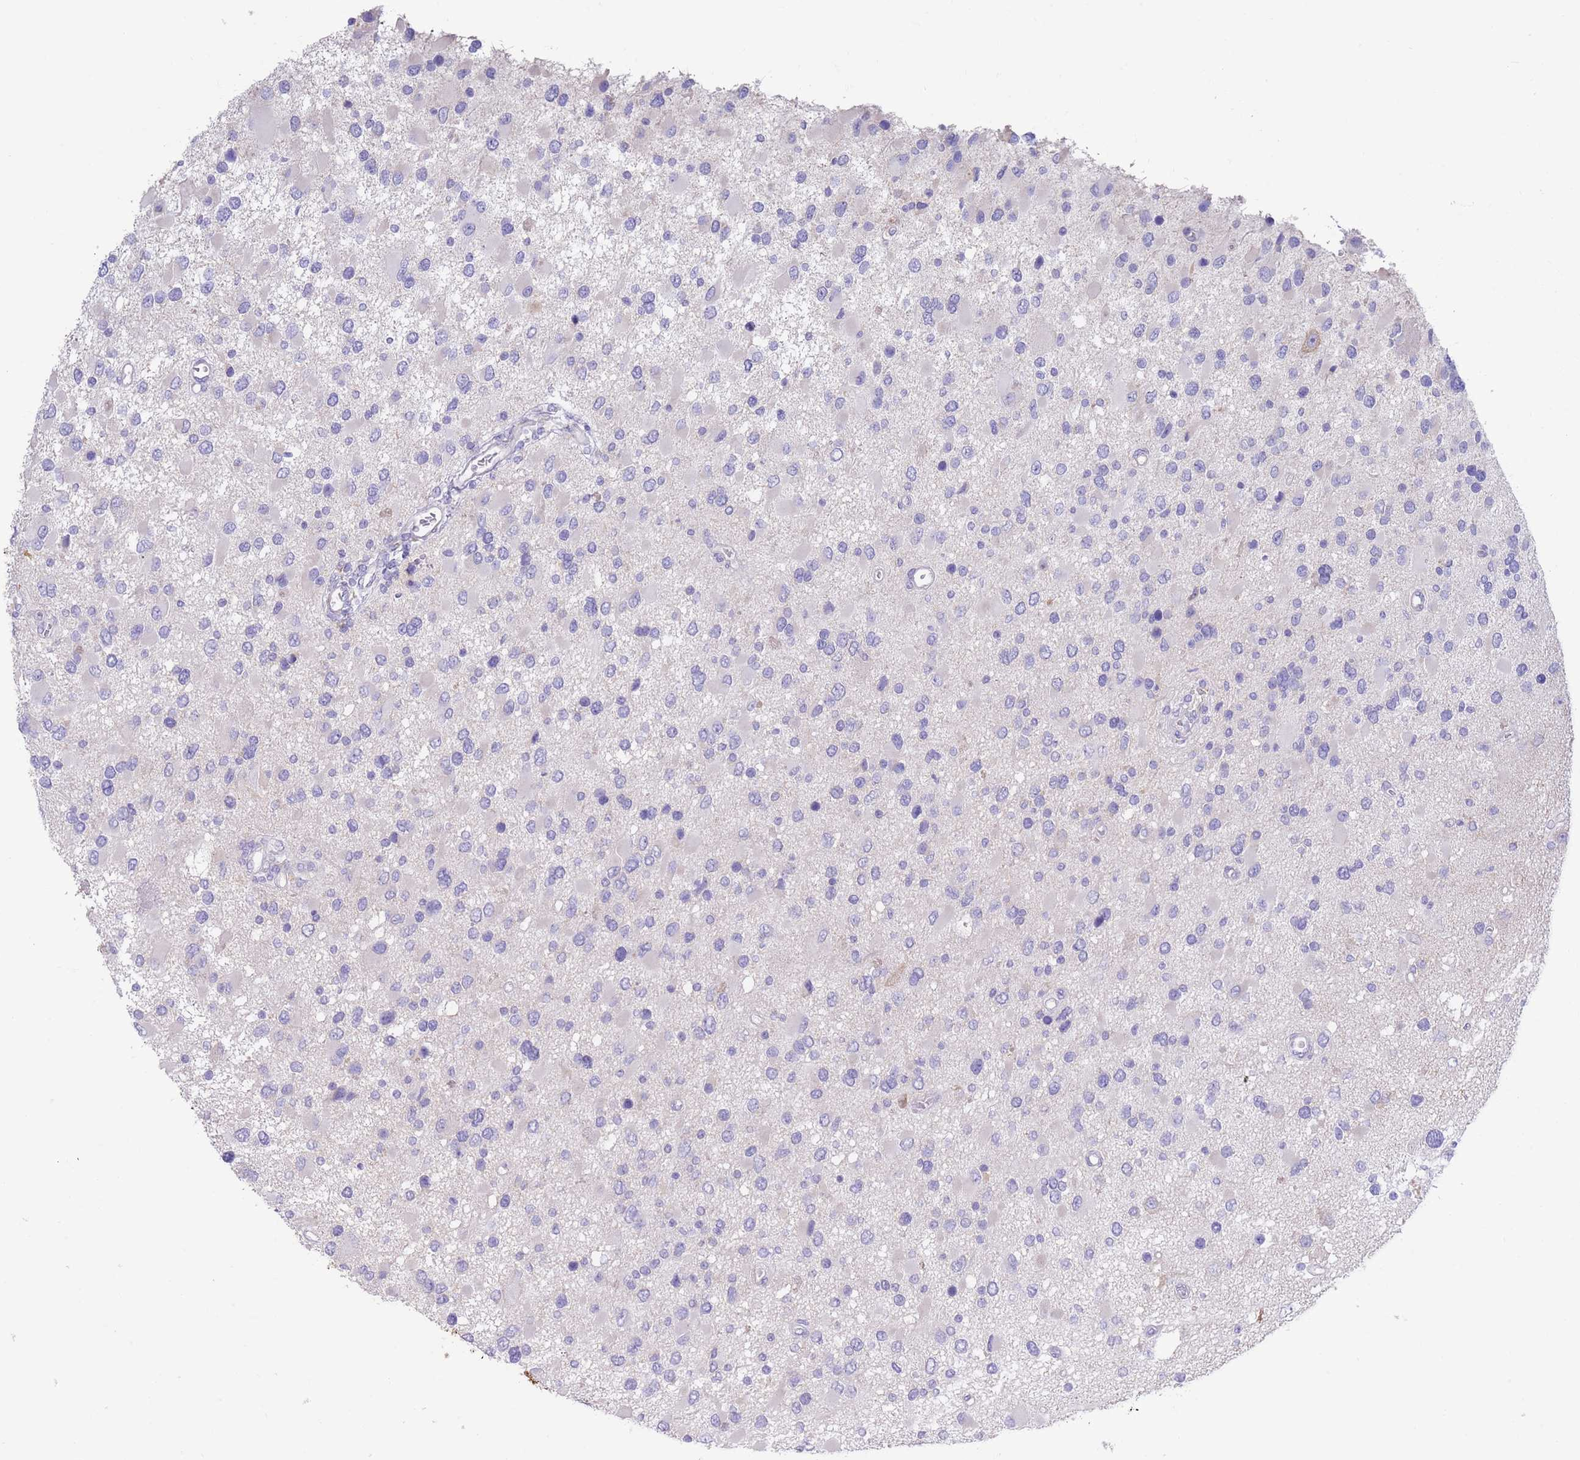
{"staining": {"intensity": "negative", "quantity": "none", "location": "none"}, "tissue": "glioma", "cell_type": "Tumor cells", "image_type": "cancer", "snomed": [{"axis": "morphology", "description": "Glioma, malignant, High grade"}, {"axis": "topography", "description": "Brain"}], "caption": "Human glioma stained for a protein using immunohistochemistry (IHC) exhibits no positivity in tumor cells.", "gene": "CCDC149", "patient": {"sex": "male", "age": 53}}